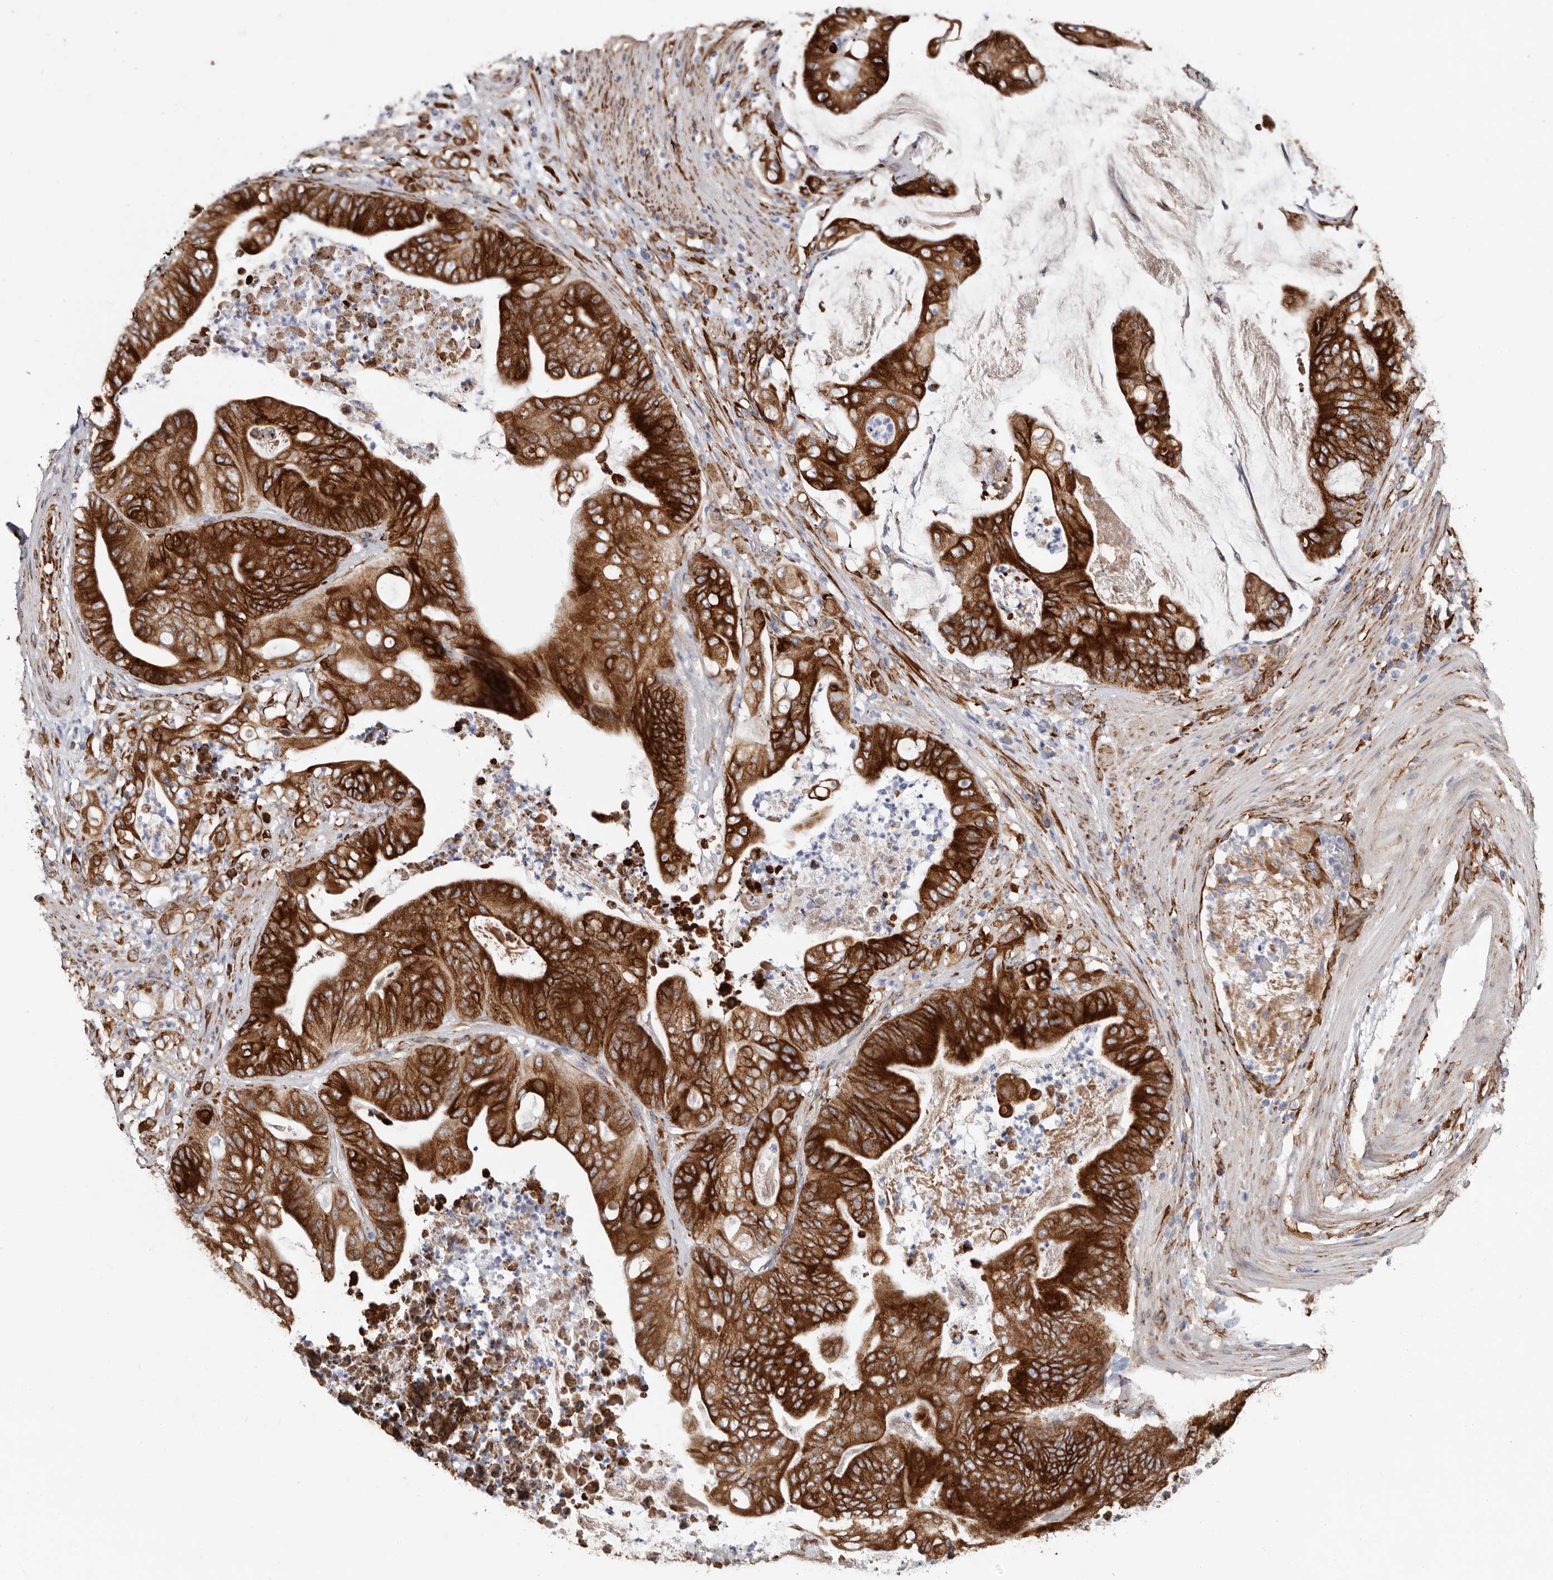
{"staining": {"intensity": "strong", "quantity": ">75%", "location": "cytoplasmic/membranous"}, "tissue": "stomach cancer", "cell_type": "Tumor cells", "image_type": "cancer", "snomed": [{"axis": "morphology", "description": "Adenocarcinoma, NOS"}, {"axis": "topography", "description": "Stomach"}], "caption": "Protein analysis of stomach adenocarcinoma tissue exhibits strong cytoplasmic/membranous staining in about >75% of tumor cells. (DAB (3,3'-diaminobenzidine) IHC, brown staining for protein, blue staining for nuclei).", "gene": "SEMA3E", "patient": {"sex": "female", "age": 73}}